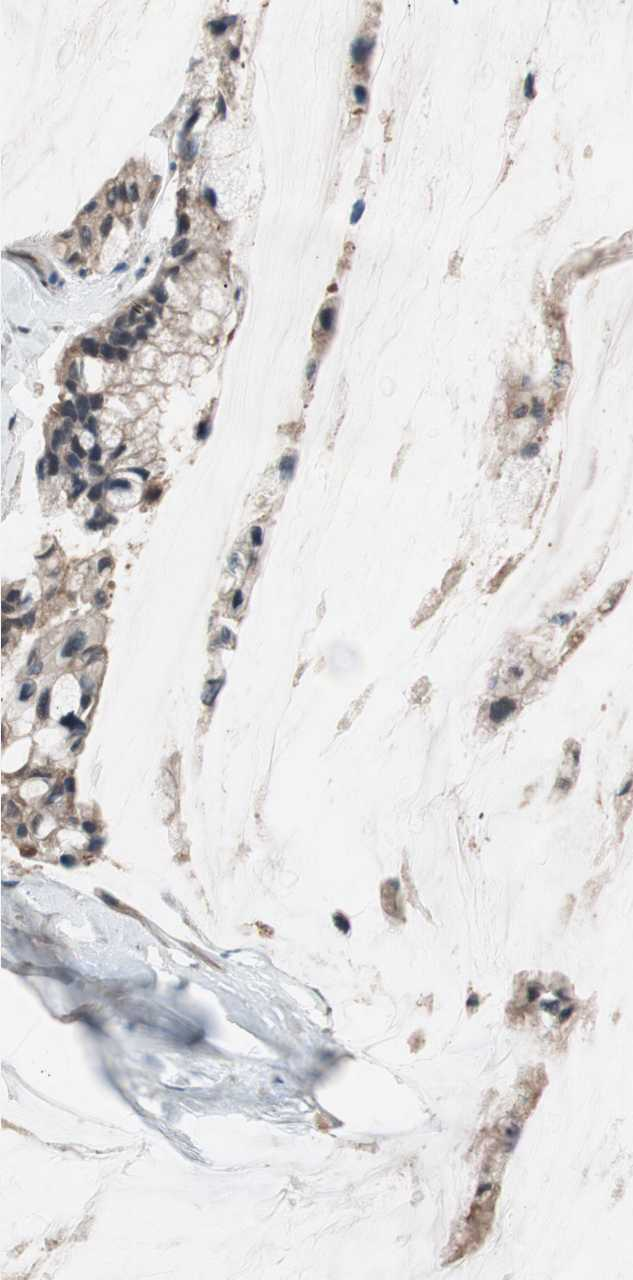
{"staining": {"intensity": "moderate", "quantity": ">75%", "location": "cytoplasmic/membranous,nuclear"}, "tissue": "ovarian cancer", "cell_type": "Tumor cells", "image_type": "cancer", "snomed": [{"axis": "morphology", "description": "Cystadenocarcinoma, mucinous, NOS"}, {"axis": "topography", "description": "Ovary"}], "caption": "Immunohistochemistry of human ovarian cancer (mucinous cystadenocarcinoma) displays medium levels of moderate cytoplasmic/membranous and nuclear positivity in approximately >75% of tumor cells.", "gene": "GART", "patient": {"sex": "female", "age": 39}}